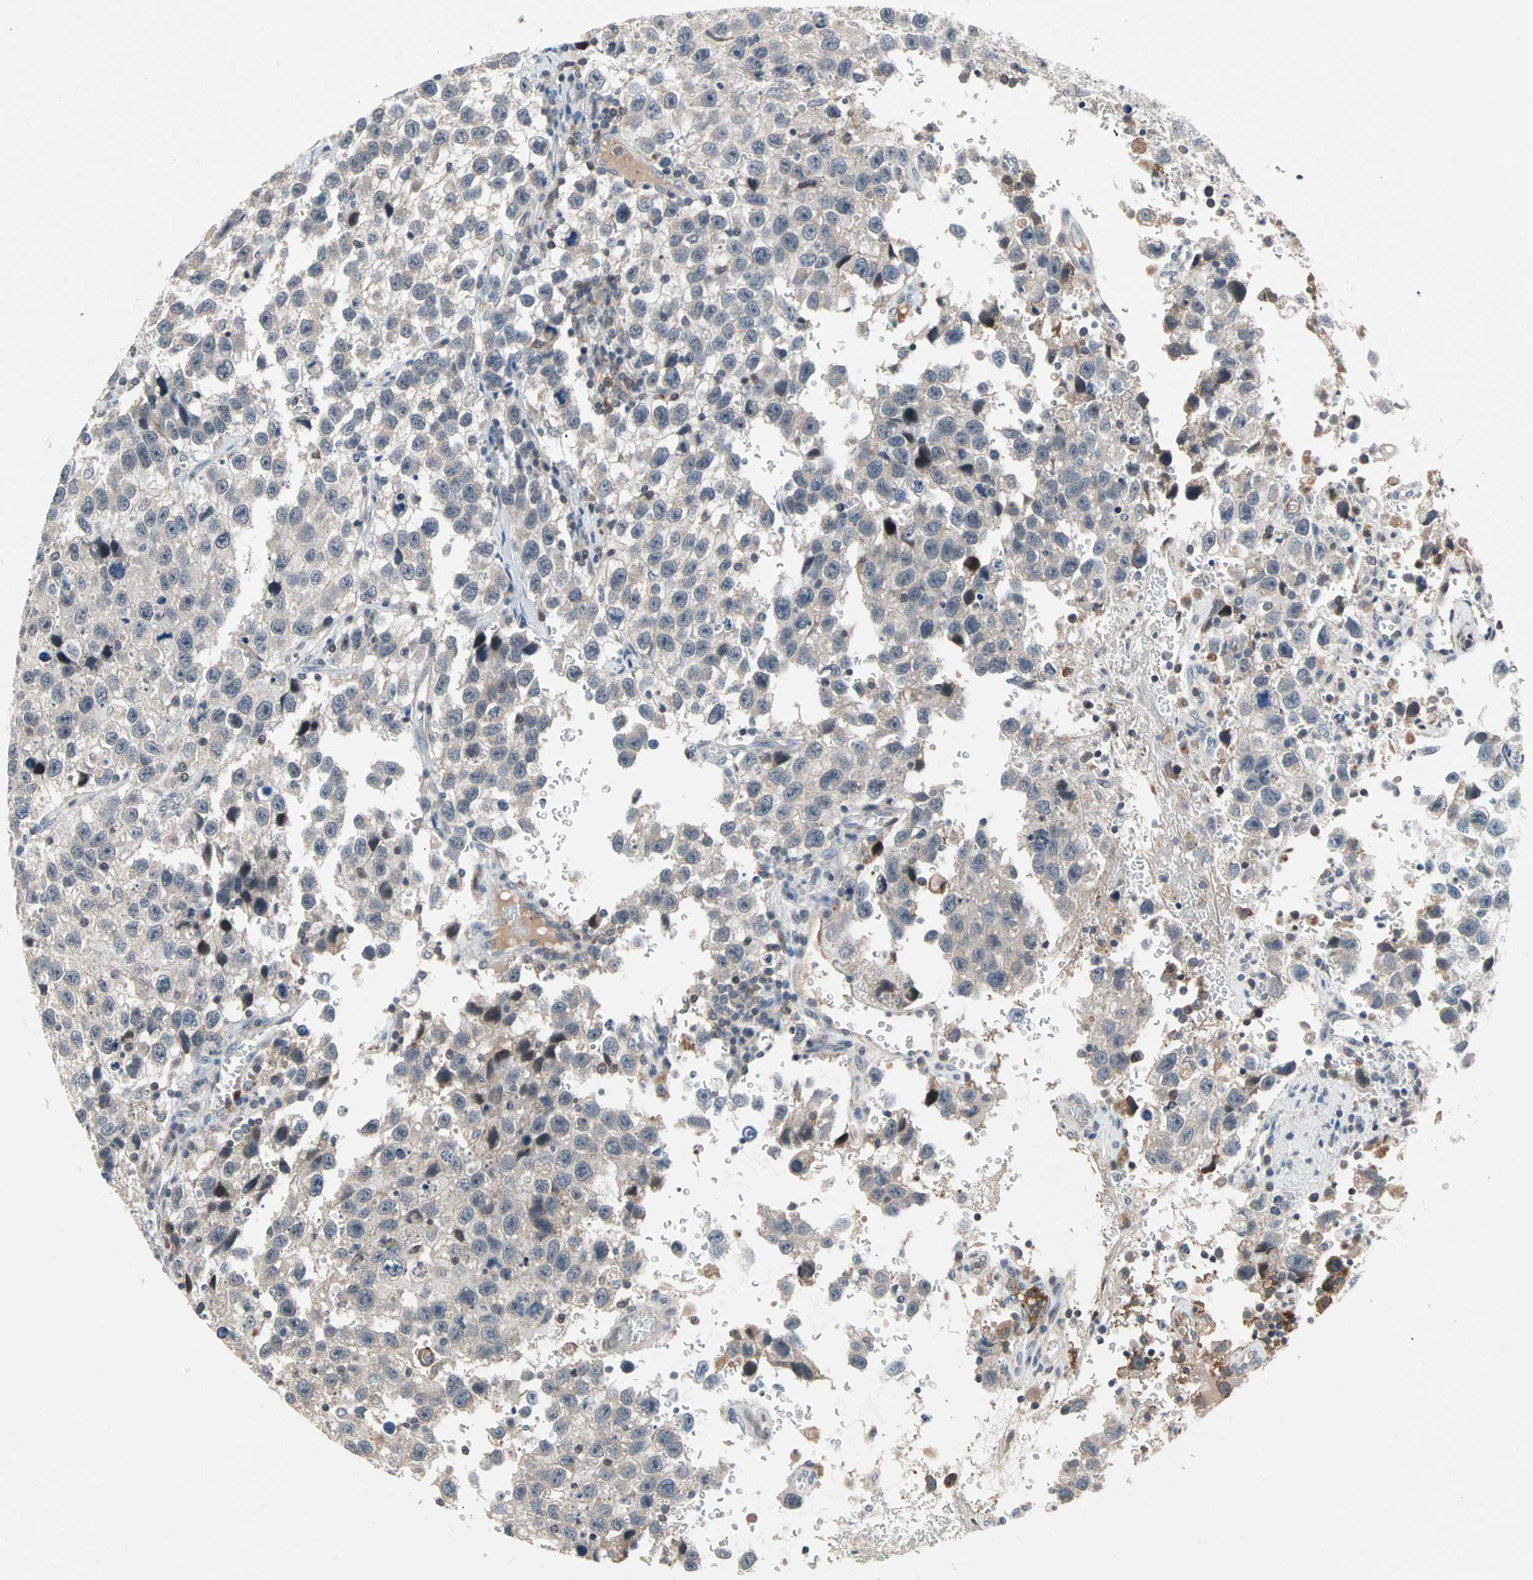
{"staining": {"intensity": "negative", "quantity": "none", "location": "none"}, "tissue": "testis cancer", "cell_type": "Tumor cells", "image_type": "cancer", "snomed": [{"axis": "morphology", "description": "Seminoma, NOS"}, {"axis": "topography", "description": "Testis"}], "caption": "An IHC micrograph of testis cancer is shown. There is no staining in tumor cells of testis cancer.", "gene": "PROS1", "patient": {"sex": "male", "age": 33}}